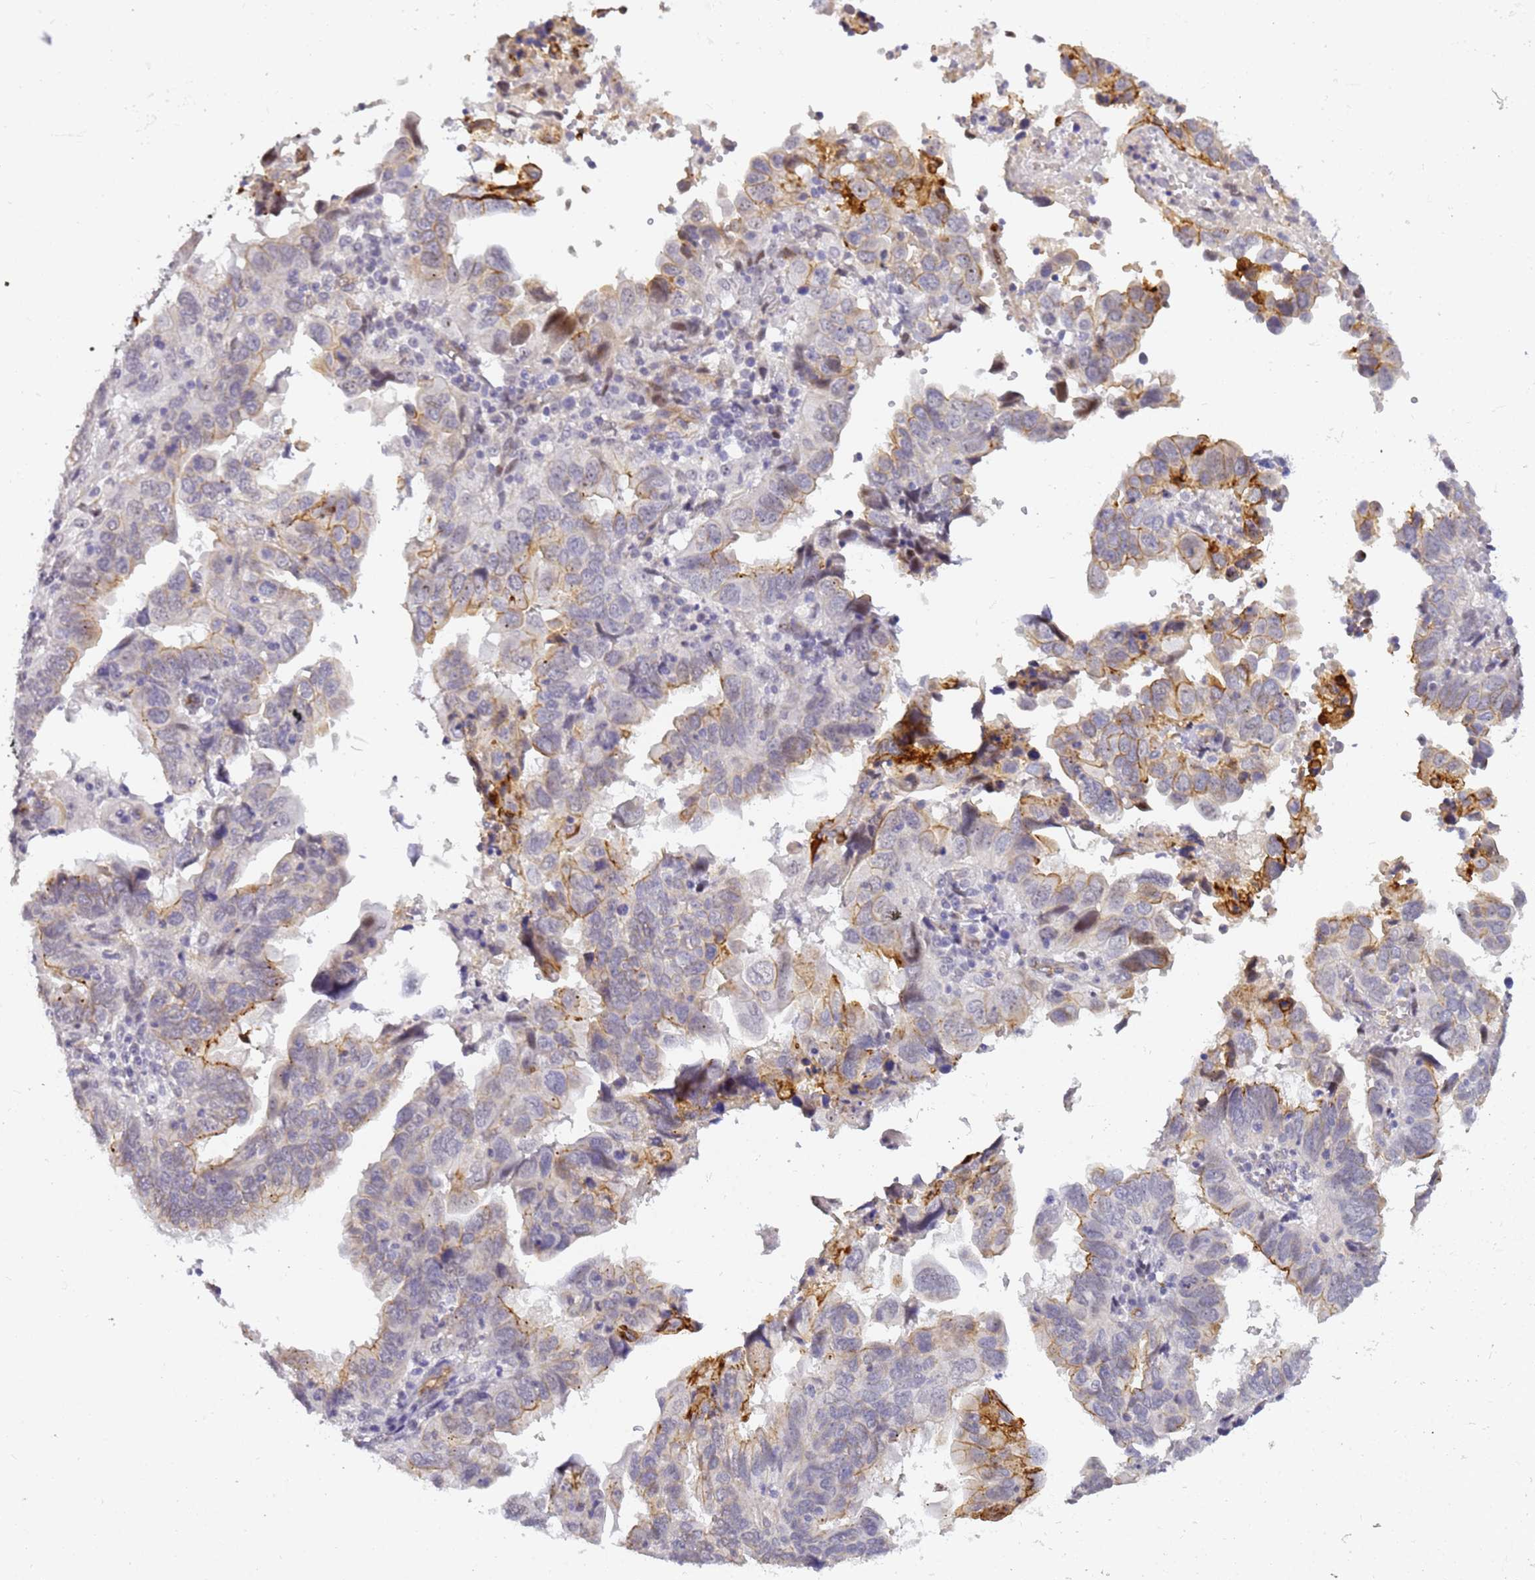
{"staining": {"intensity": "moderate", "quantity": "<25%", "location": "cytoplasmic/membranous"}, "tissue": "endometrial cancer", "cell_type": "Tumor cells", "image_type": "cancer", "snomed": [{"axis": "morphology", "description": "Adenocarcinoma, NOS"}, {"axis": "topography", "description": "Uterus"}], "caption": "Tumor cells reveal moderate cytoplasmic/membranous staining in approximately <25% of cells in adenocarcinoma (endometrial). (Stains: DAB in brown, nuclei in blue, Microscopy: brightfield microscopy at high magnification).", "gene": "GON4L", "patient": {"sex": "female", "age": 77}}